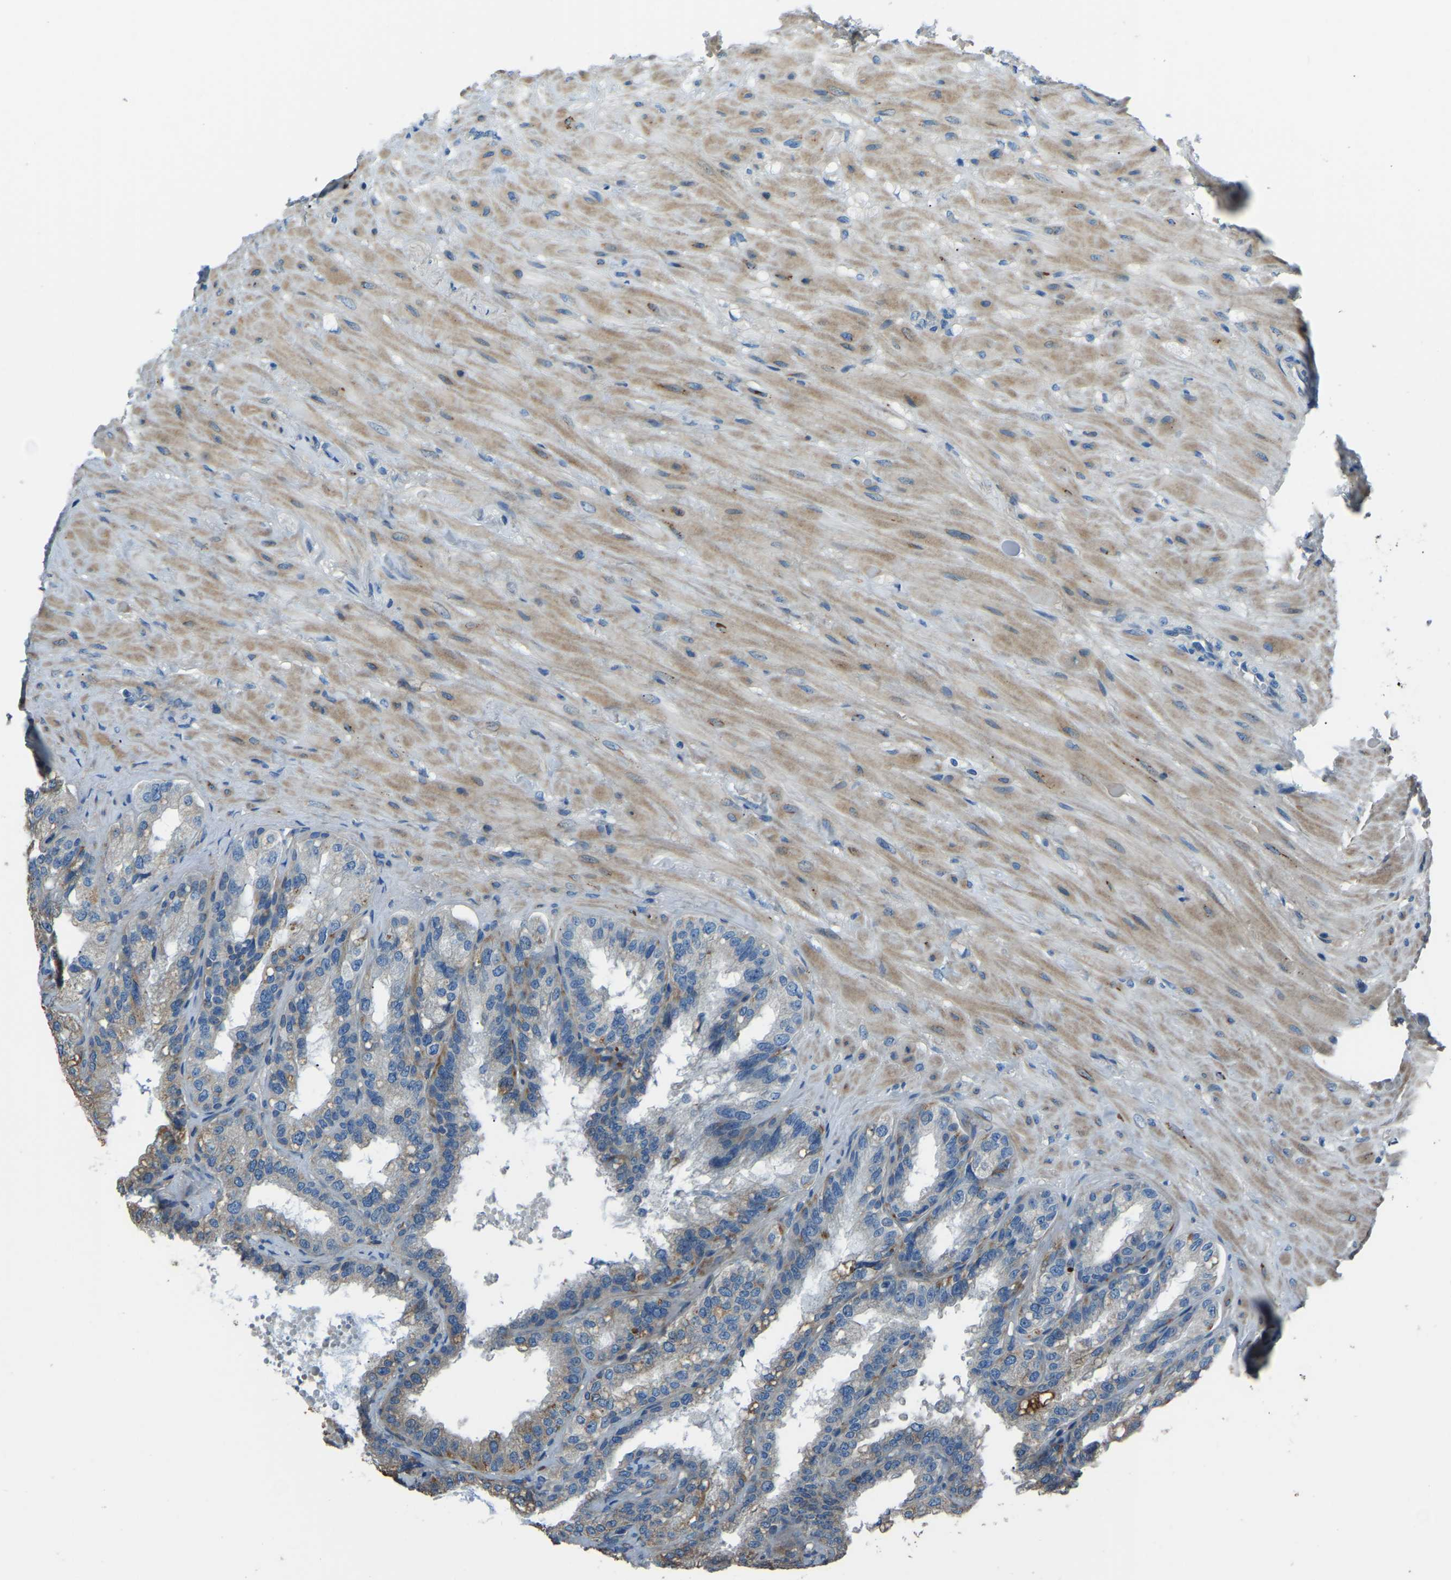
{"staining": {"intensity": "moderate", "quantity": "<25%", "location": "cytoplasmic/membranous"}, "tissue": "seminal vesicle", "cell_type": "Glandular cells", "image_type": "normal", "snomed": [{"axis": "morphology", "description": "Normal tissue, NOS"}, {"axis": "topography", "description": "Seminal veicle"}], "caption": "A micrograph of seminal vesicle stained for a protein reveals moderate cytoplasmic/membranous brown staining in glandular cells.", "gene": "COL3A1", "patient": {"sex": "male", "age": 68}}